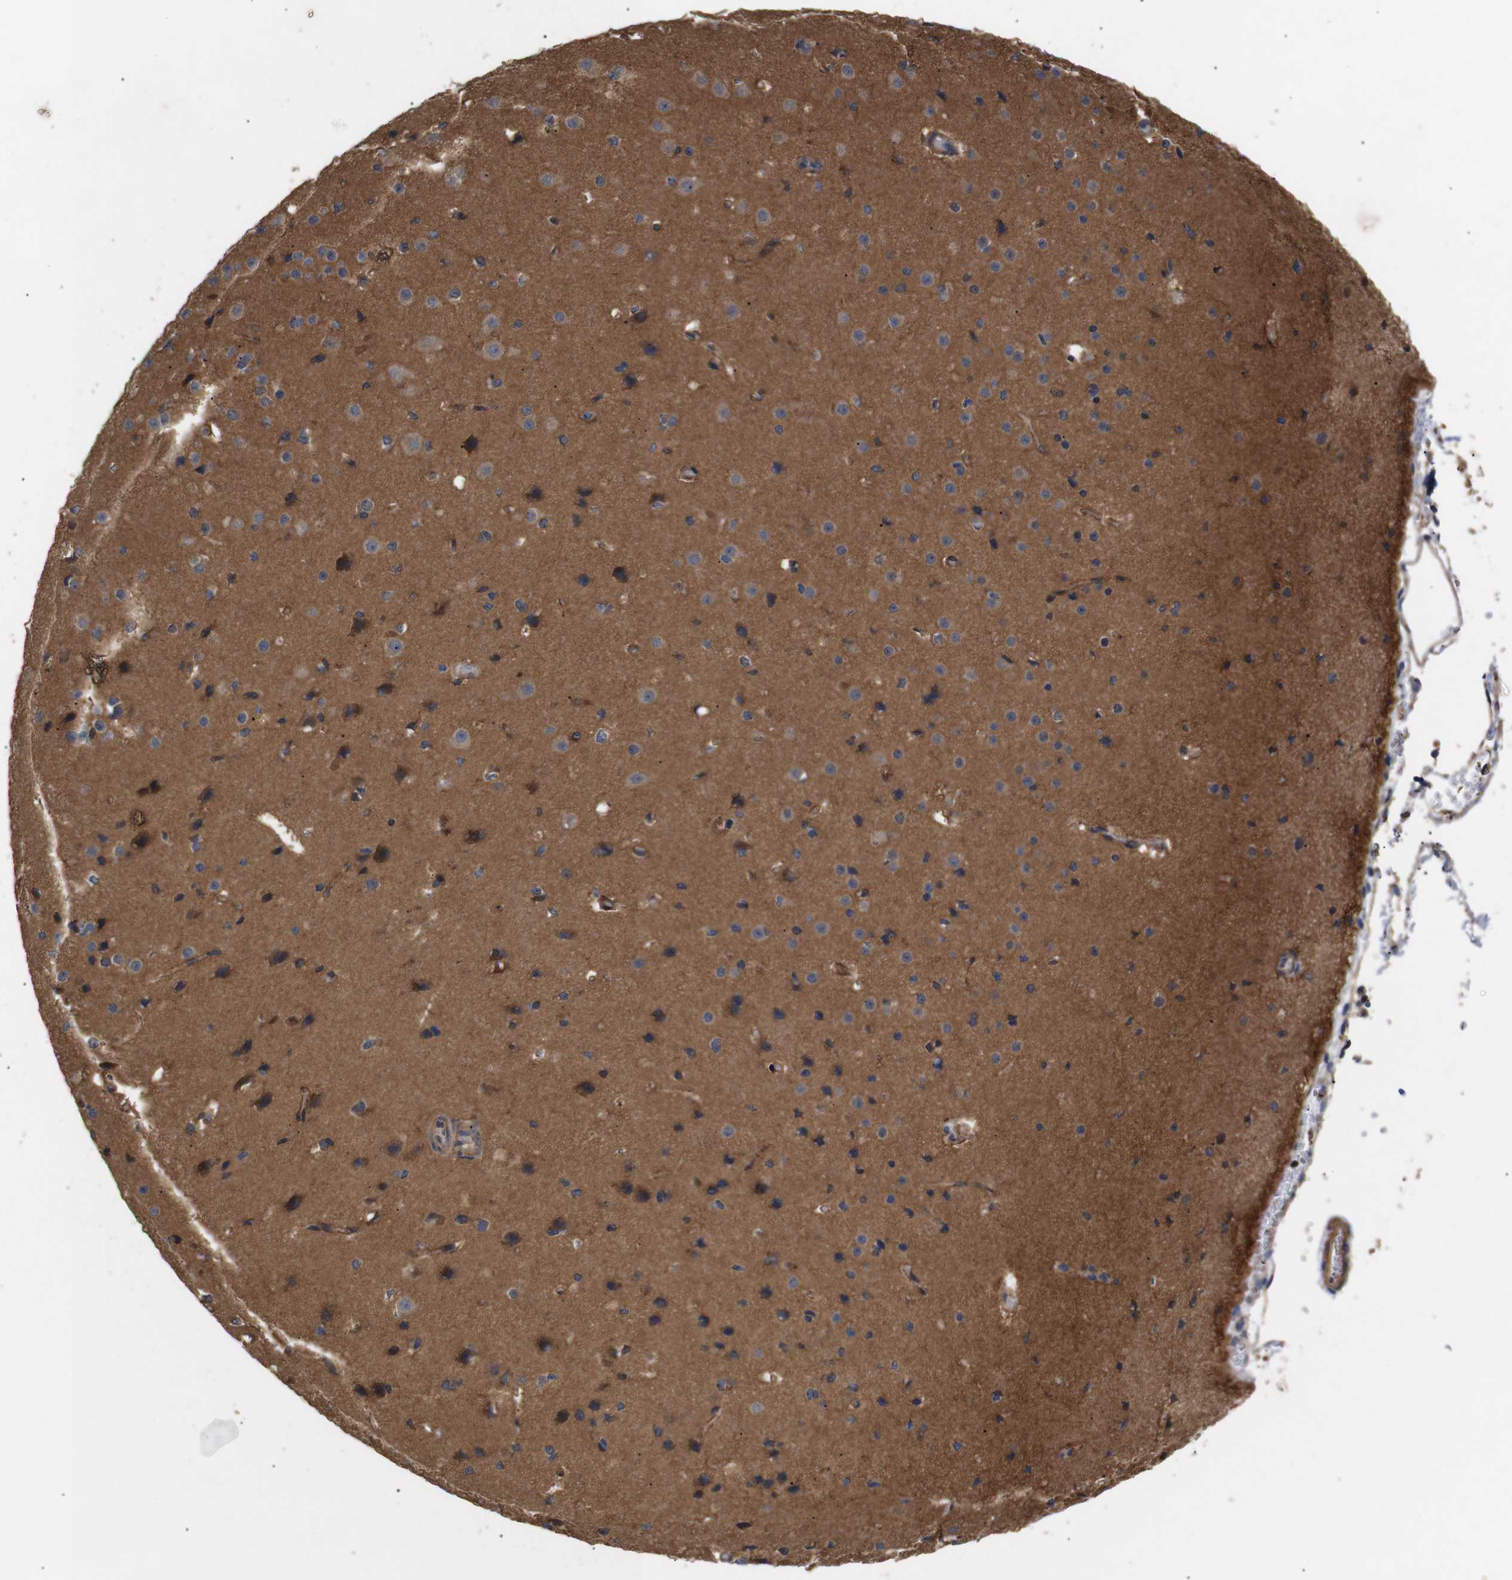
{"staining": {"intensity": "moderate", "quantity": "25%-75%", "location": "cytoplasmic/membranous"}, "tissue": "cerebral cortex", "cell_type": "Endothelial cells", "image_type": "normal", "snomed": [{"axis": "morphology", "description": "Normal tissue, NOS"}, {"axis": "morphology", "description": "Developmental malformation"}, {"axis": "topography", "description": "Cerebral cortex"}], "caption": "High-magnification brightfield microscopy of normal cerebral cortex stained with DAB (3,3'-diaminobenzidine) (brown) and counterstained with hematoxylin (blue). endothelial cells exhibit moderate cytoplasmic/membranous staining is identified in approximately25%-75% of cells. The protein of interest is stained brown, and the nuclei are stained in blue (DAB IHC with brightfield microscopy, high magnification).", "gene": "DDR1", "patient": {"sex": "female", "age": 30}}